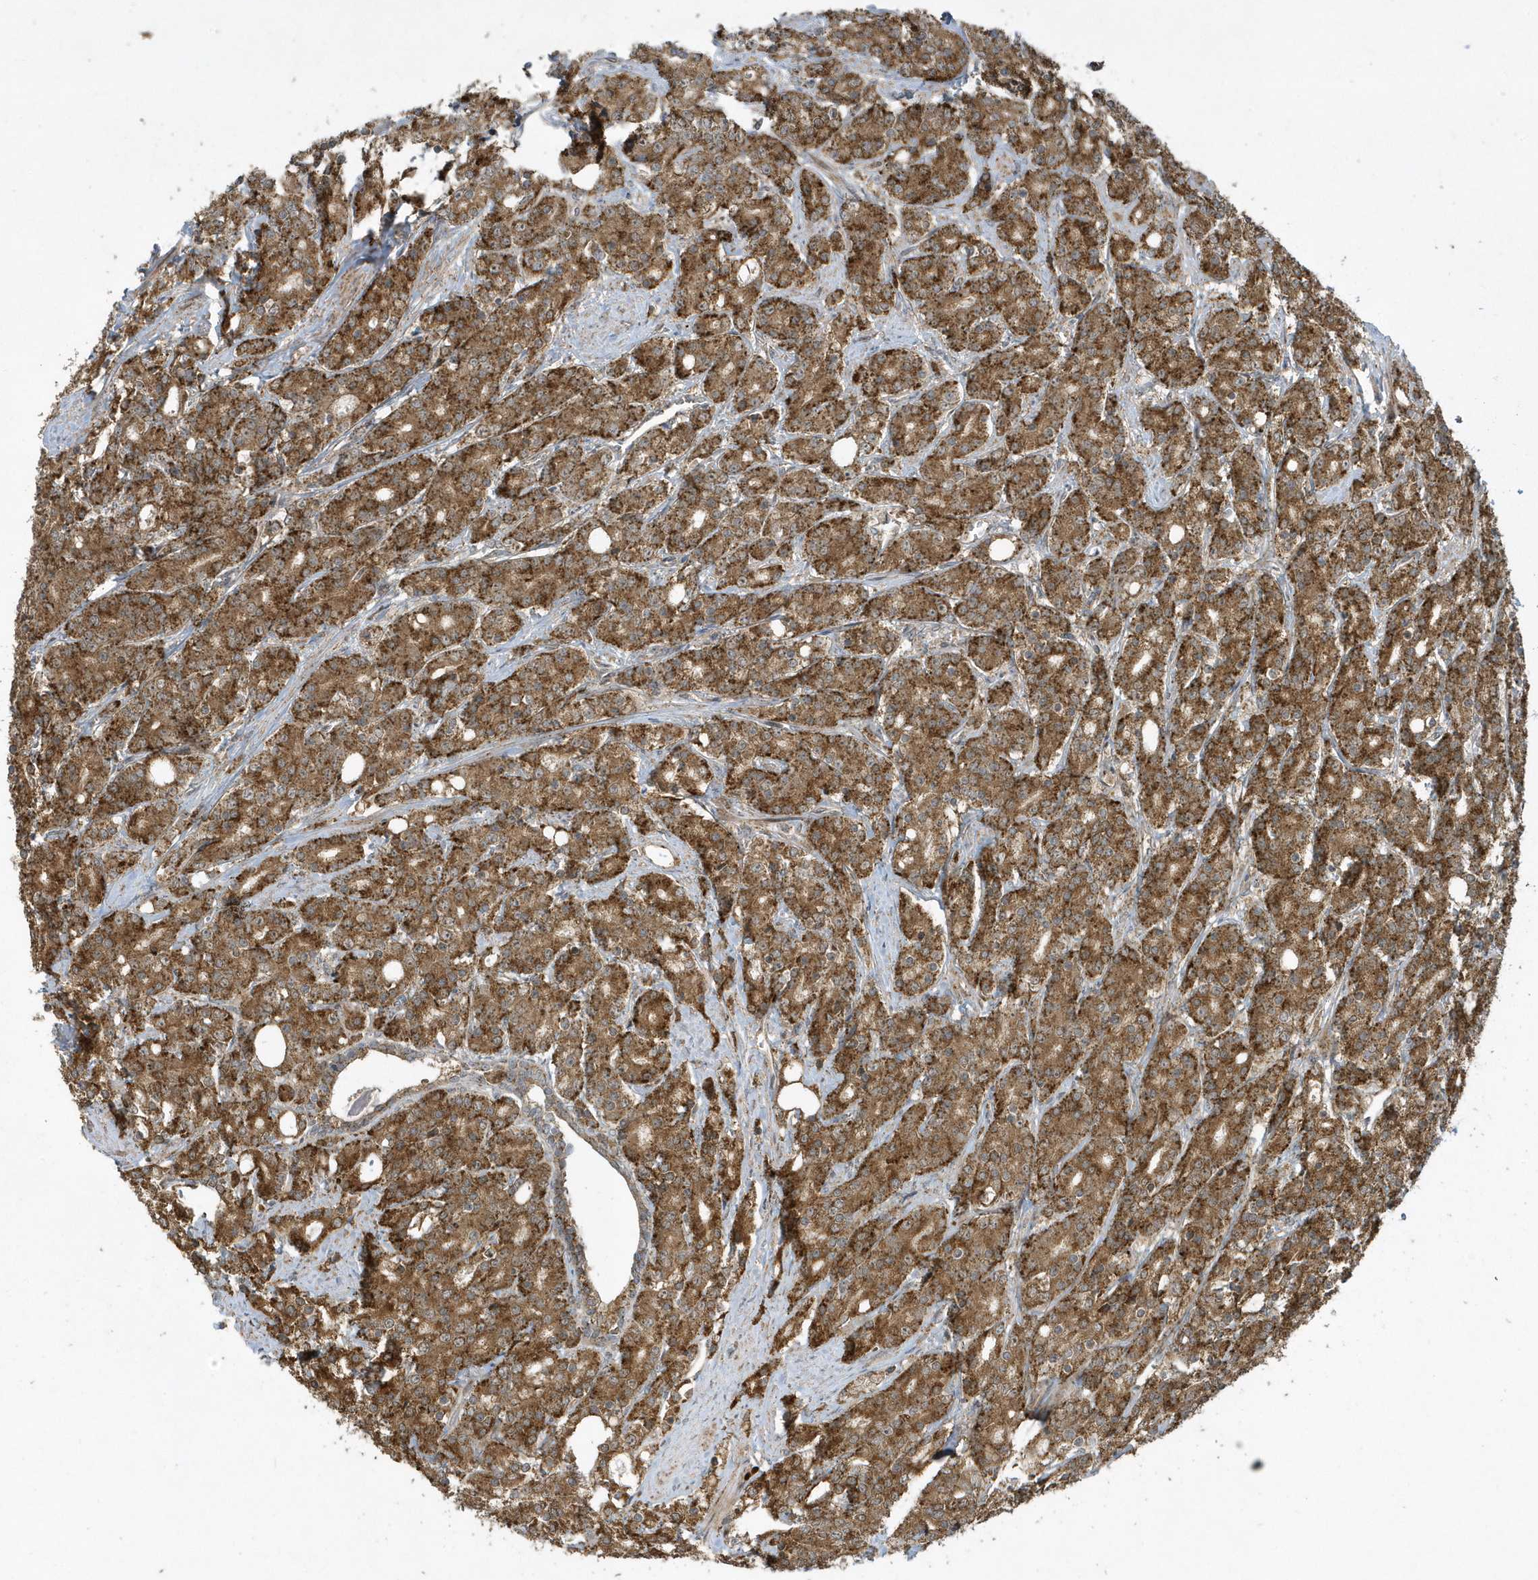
{"staining": {"intensity": "moderate", "quantity": ">75%", "location": "cytoplasmic/membranous"}, "tissue": "prostate cancer", "cell_type": "Tumor cells", "image_type": "cancer", "snomed": [{"axis": "morphology", "description": "Adenocarcinoma, High grade"}, {"axis": "topography", "description": "Prostate"}], "caption": "A high-resolution micrograph shows IHC staining of high-grade adenocarcinoma (prostate), which reveals moderate cytoplasmic/membranous expression in about >75% of tumor cells.", "gene": "STAMBP", "patient": {"sex": "male", "age": 62}}